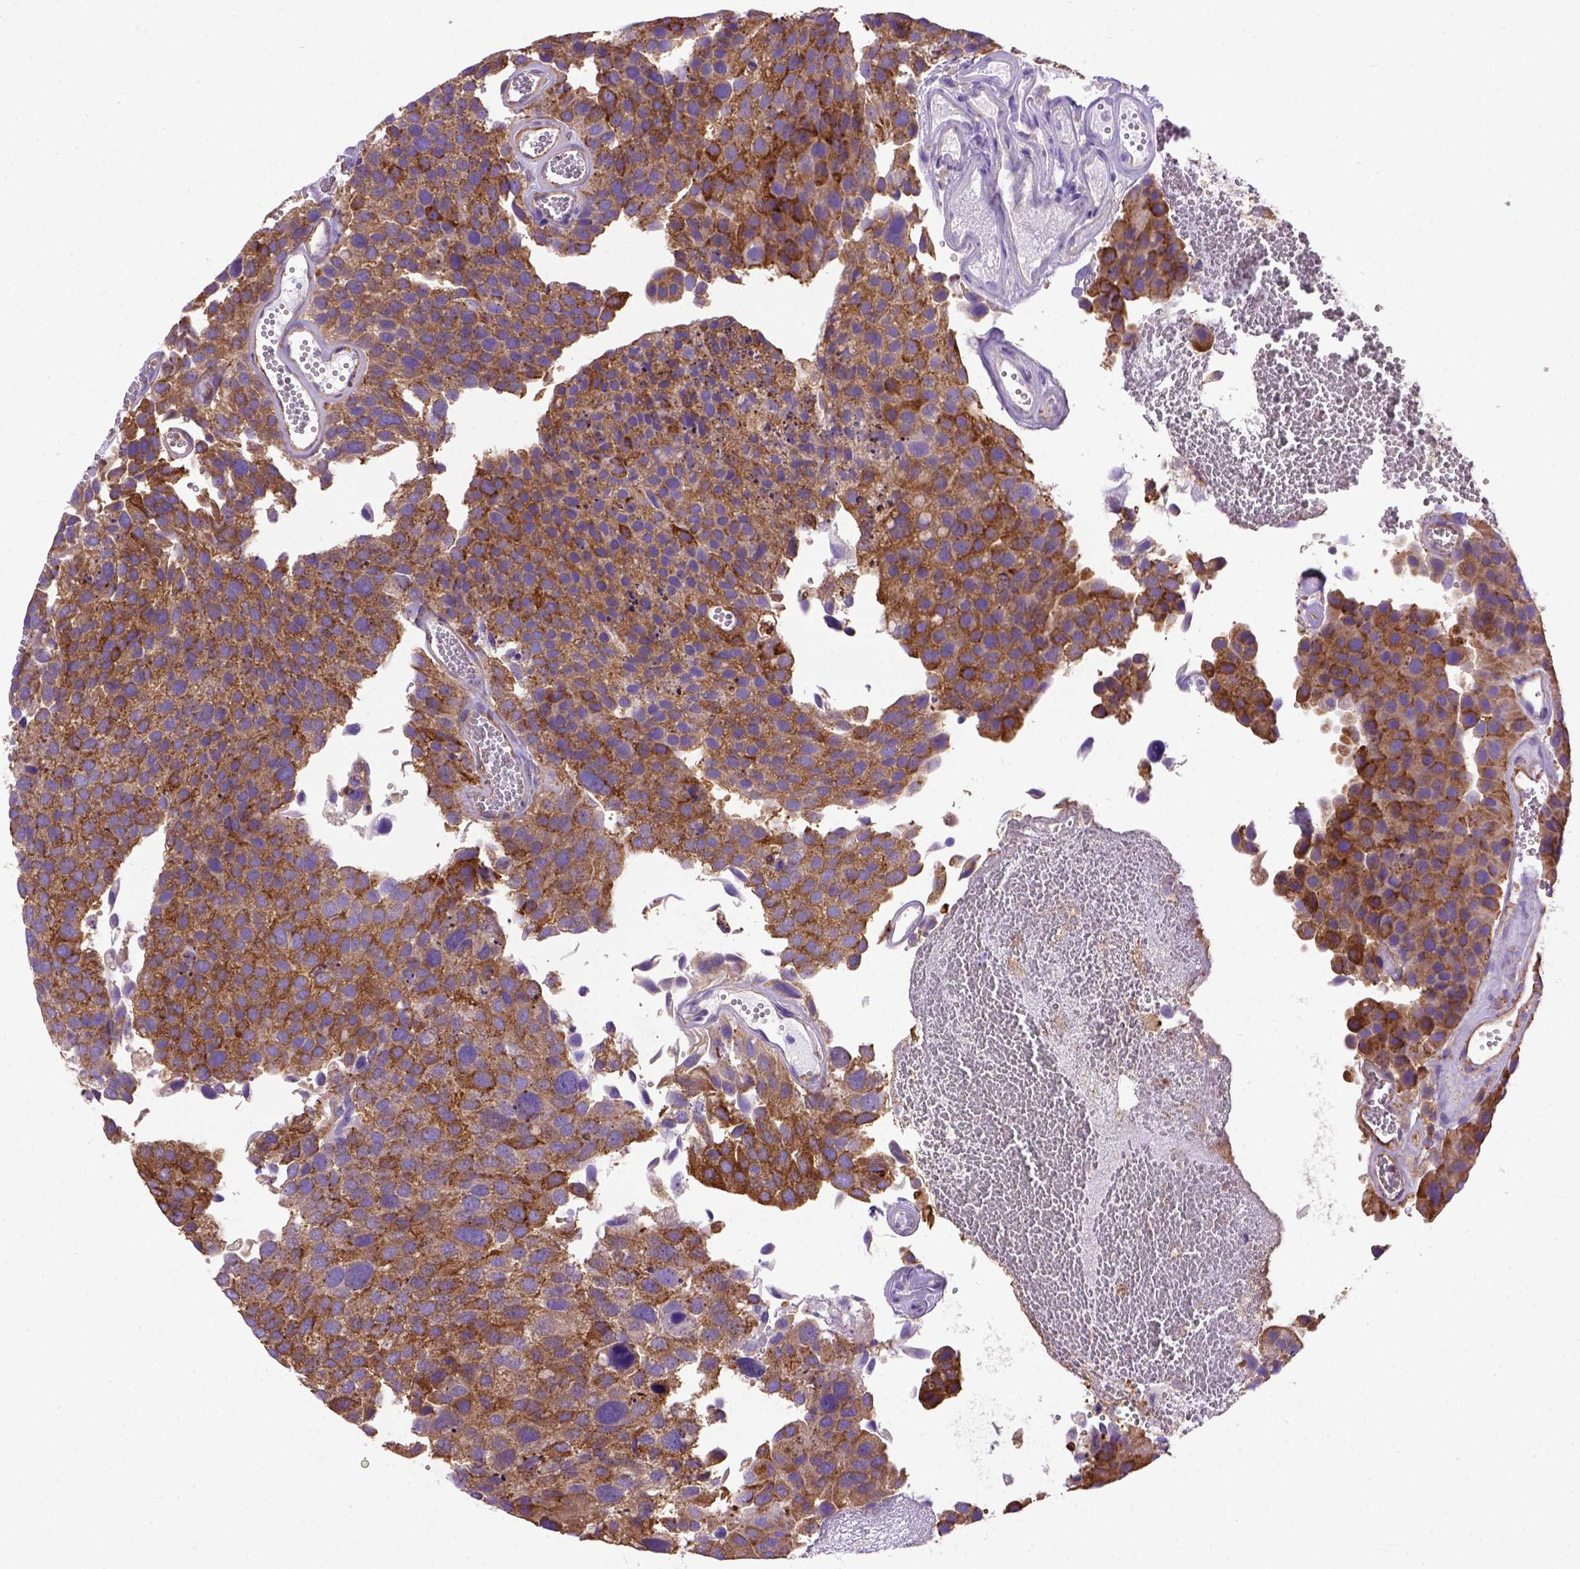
{"staining": {"intensity": "moderate", "quantity": ">75%", "location": "cytoplasmic/membranous"}, "tissue": "urothelial cancer", "cell_type": "Tumor cells", "image_type": "cancer", "snomed": [{"axis": "morphology", "description": "Urothelial carcinoma, Low grade"}, {"axis": "topography", "description": "Urinary bladder"}], "caption": "A medium amount of moderate cytoplasmic/membranous positivity is present in approximately >75% of tumor cells in urothelial cancer tissue.", "gene": "MVP", "patient": {"sex": "female", "age": 69}}